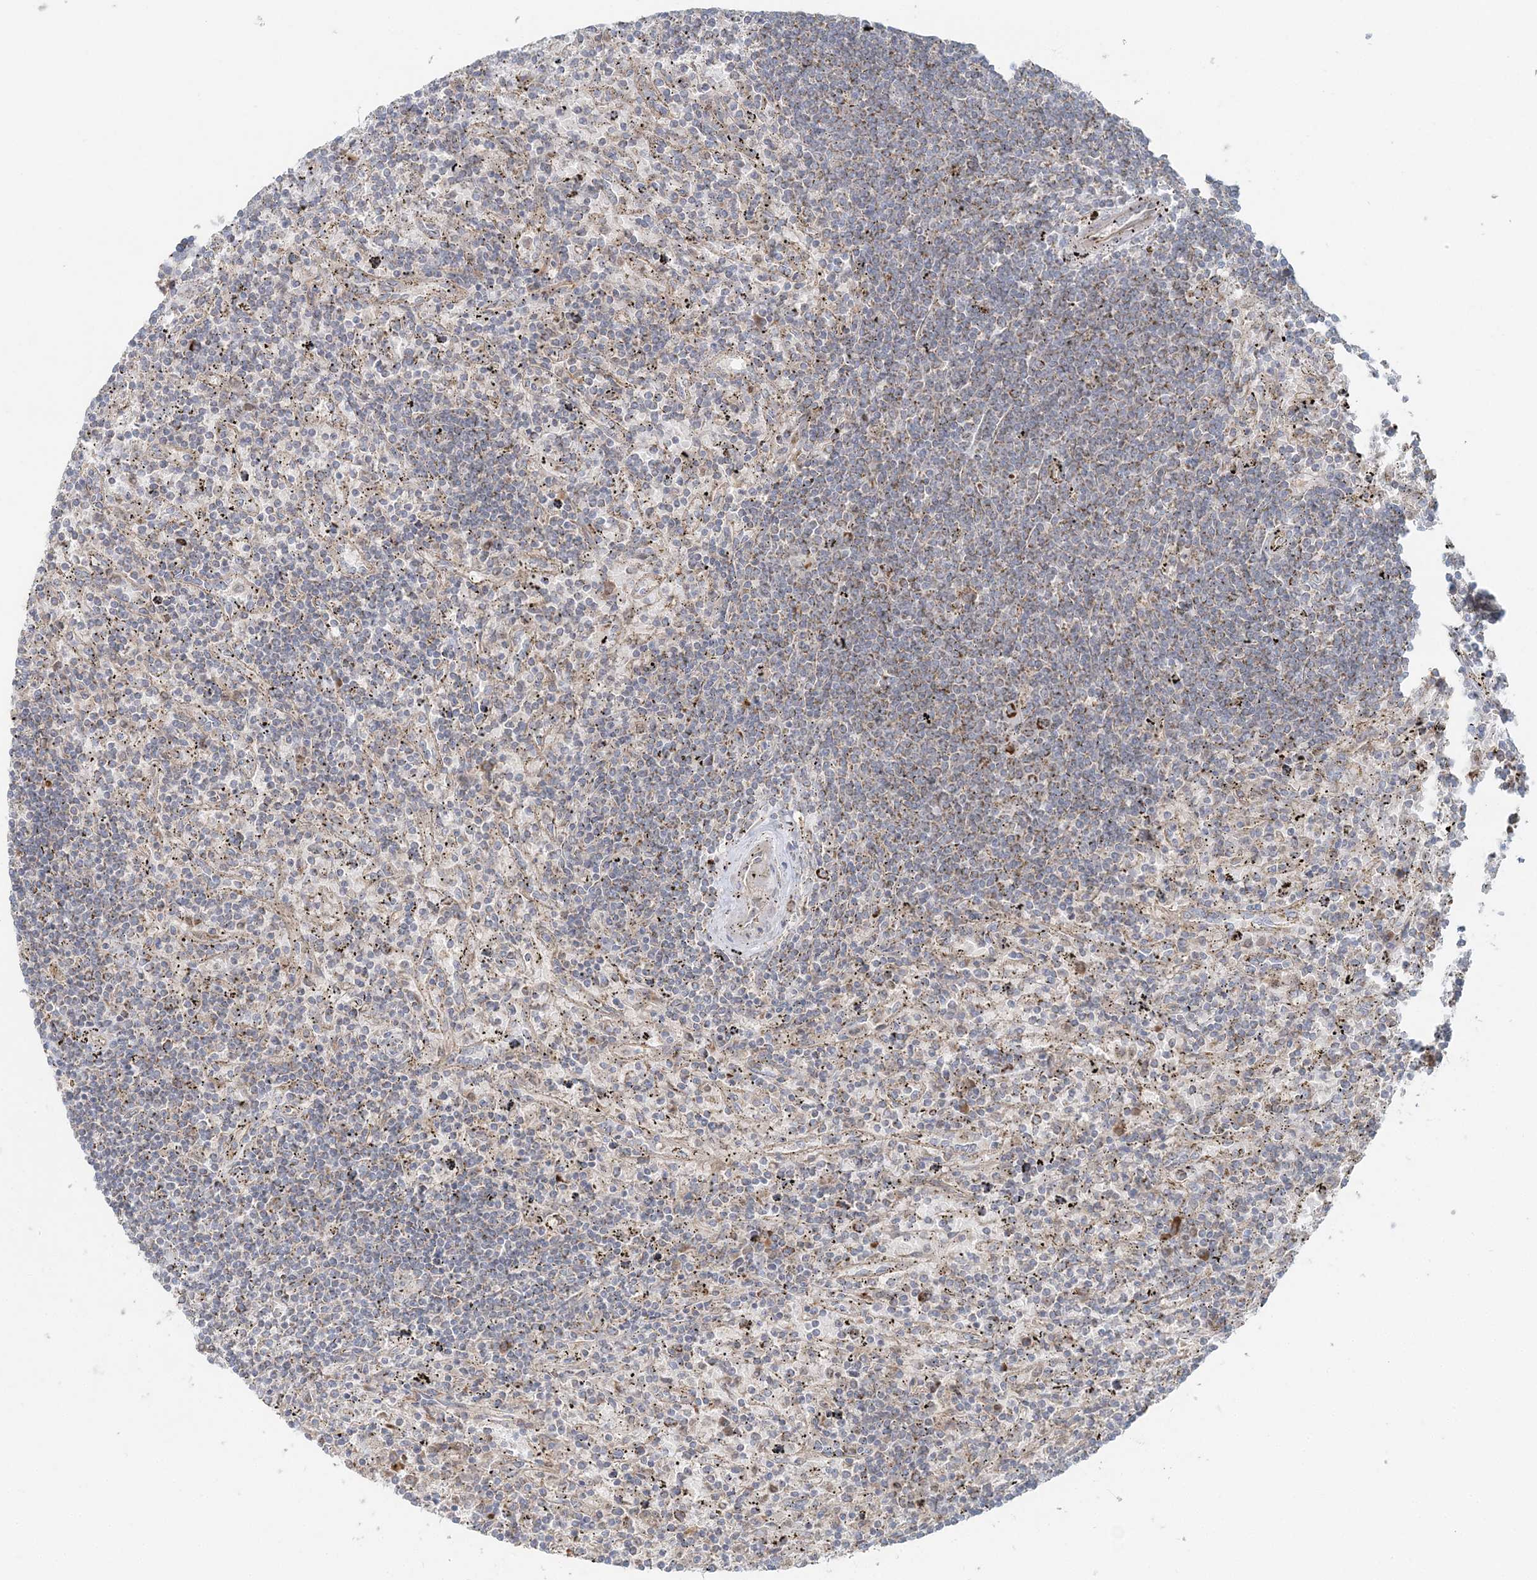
{"staining": {"intensity": "weak", "quantity": "<25%", "location": "cytoplasmic/membranous"}, "tissue": "lymphoma", "cell_type": "Tumor cells", "image_type": "cancer", "snomed": [{"axis": "morphology", "description": "Malignant lymphoma, non-Hodgkin's type, Low grade"}, {"axis": "topography", "description": "Spleen"}], "caption": "Micrograph shows no significant protein positivity in tumor cells of lymphoma.", "gene": "LRPPRC", "patient": {"sex": "male", "age": 76}}